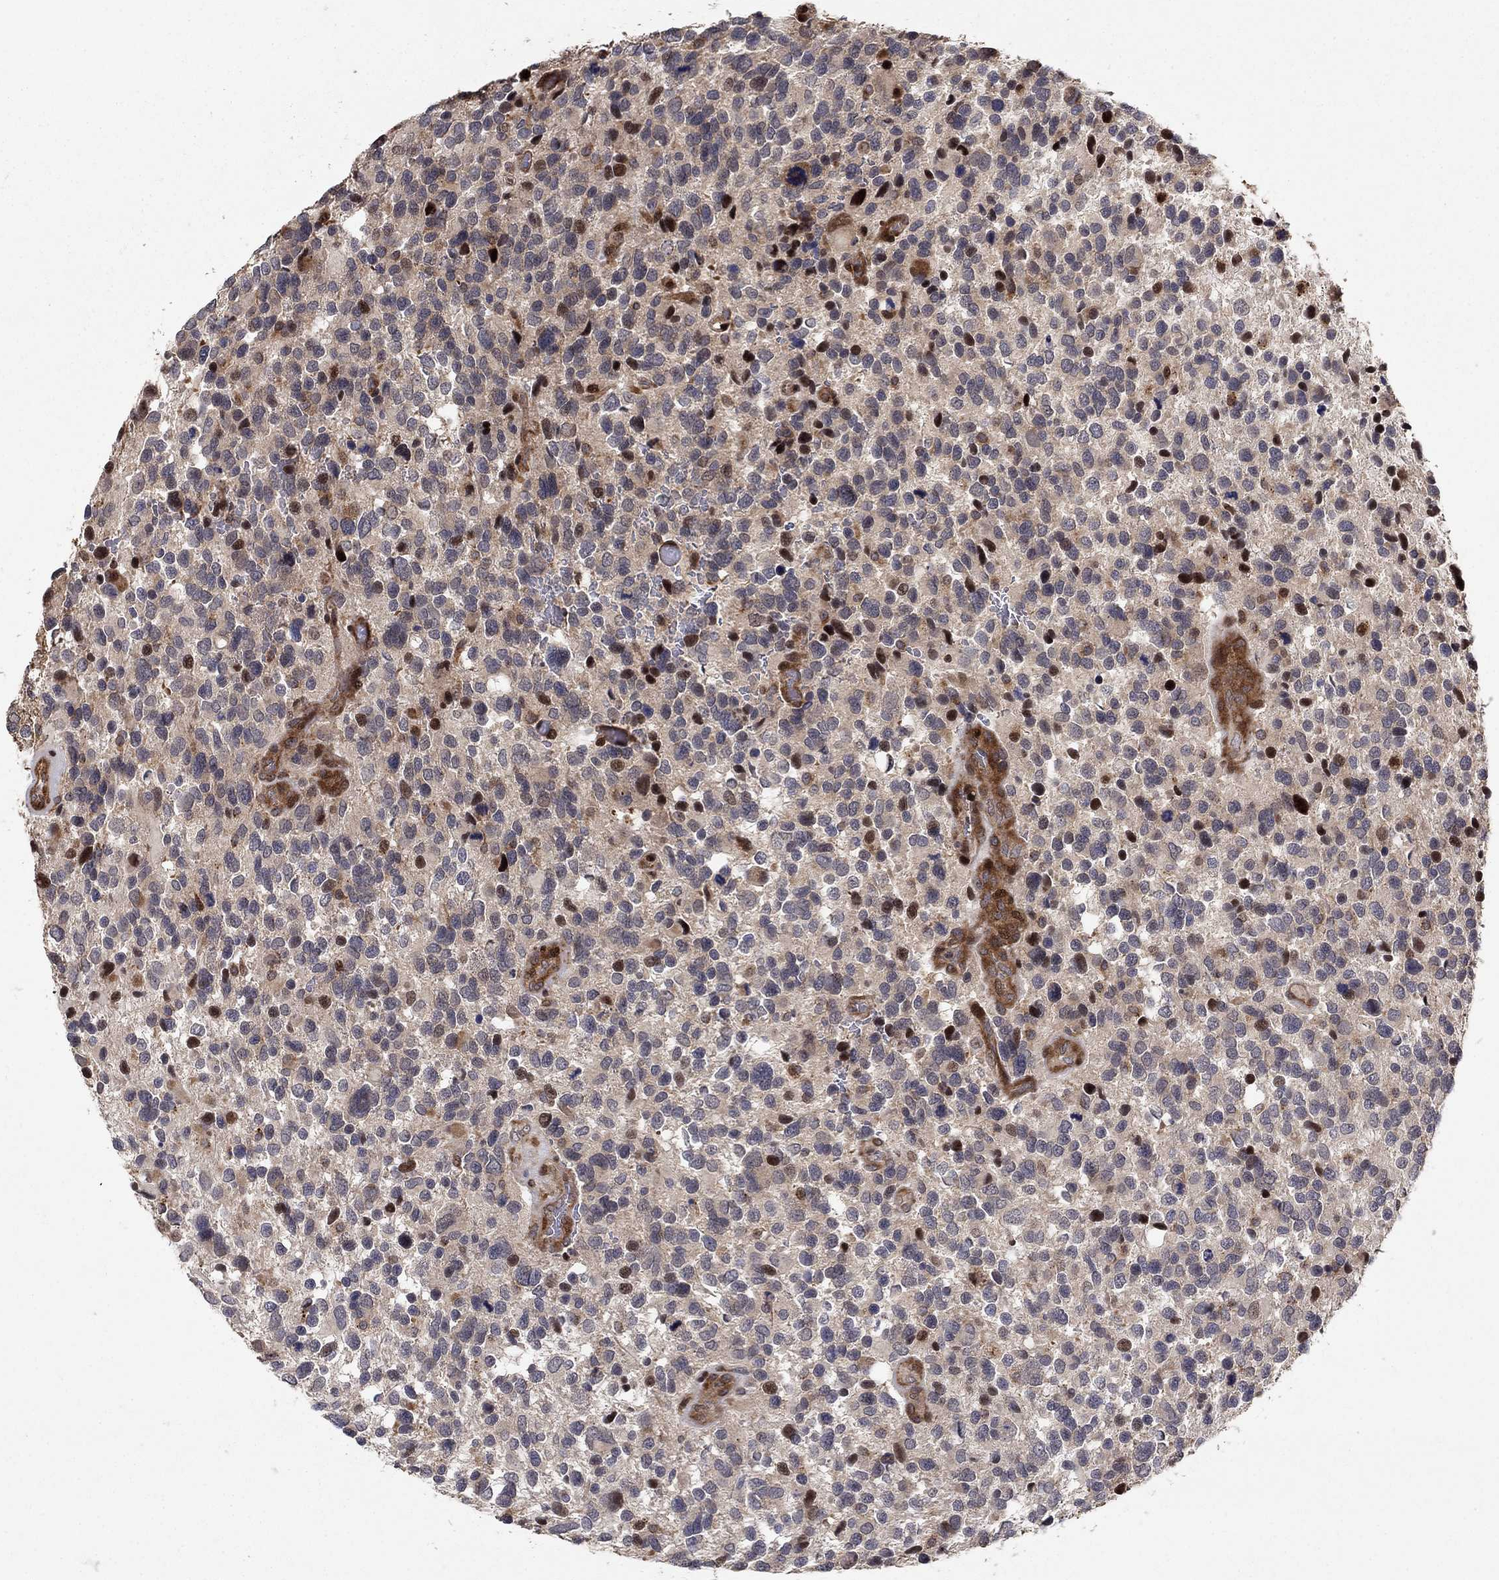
{"staining": {"intensity": "moderate", "quantity": "<25%", "location": "nuclear"}, "tissue": "glioma", "cell_type": "Tumor cells", "image_type": "cancer", "snomed": [{"axis": "morphology", "description": "Glioma, malignant, Low grade"}, {"axis": "topography", "description": "Brain"}], "caption": "Human malignant low-grade glioma stained with a protein marker exhibits moderate staining in tumor cells.", "gene": "LPCAT4", "patient": {"sex": "female", "age": 32}}